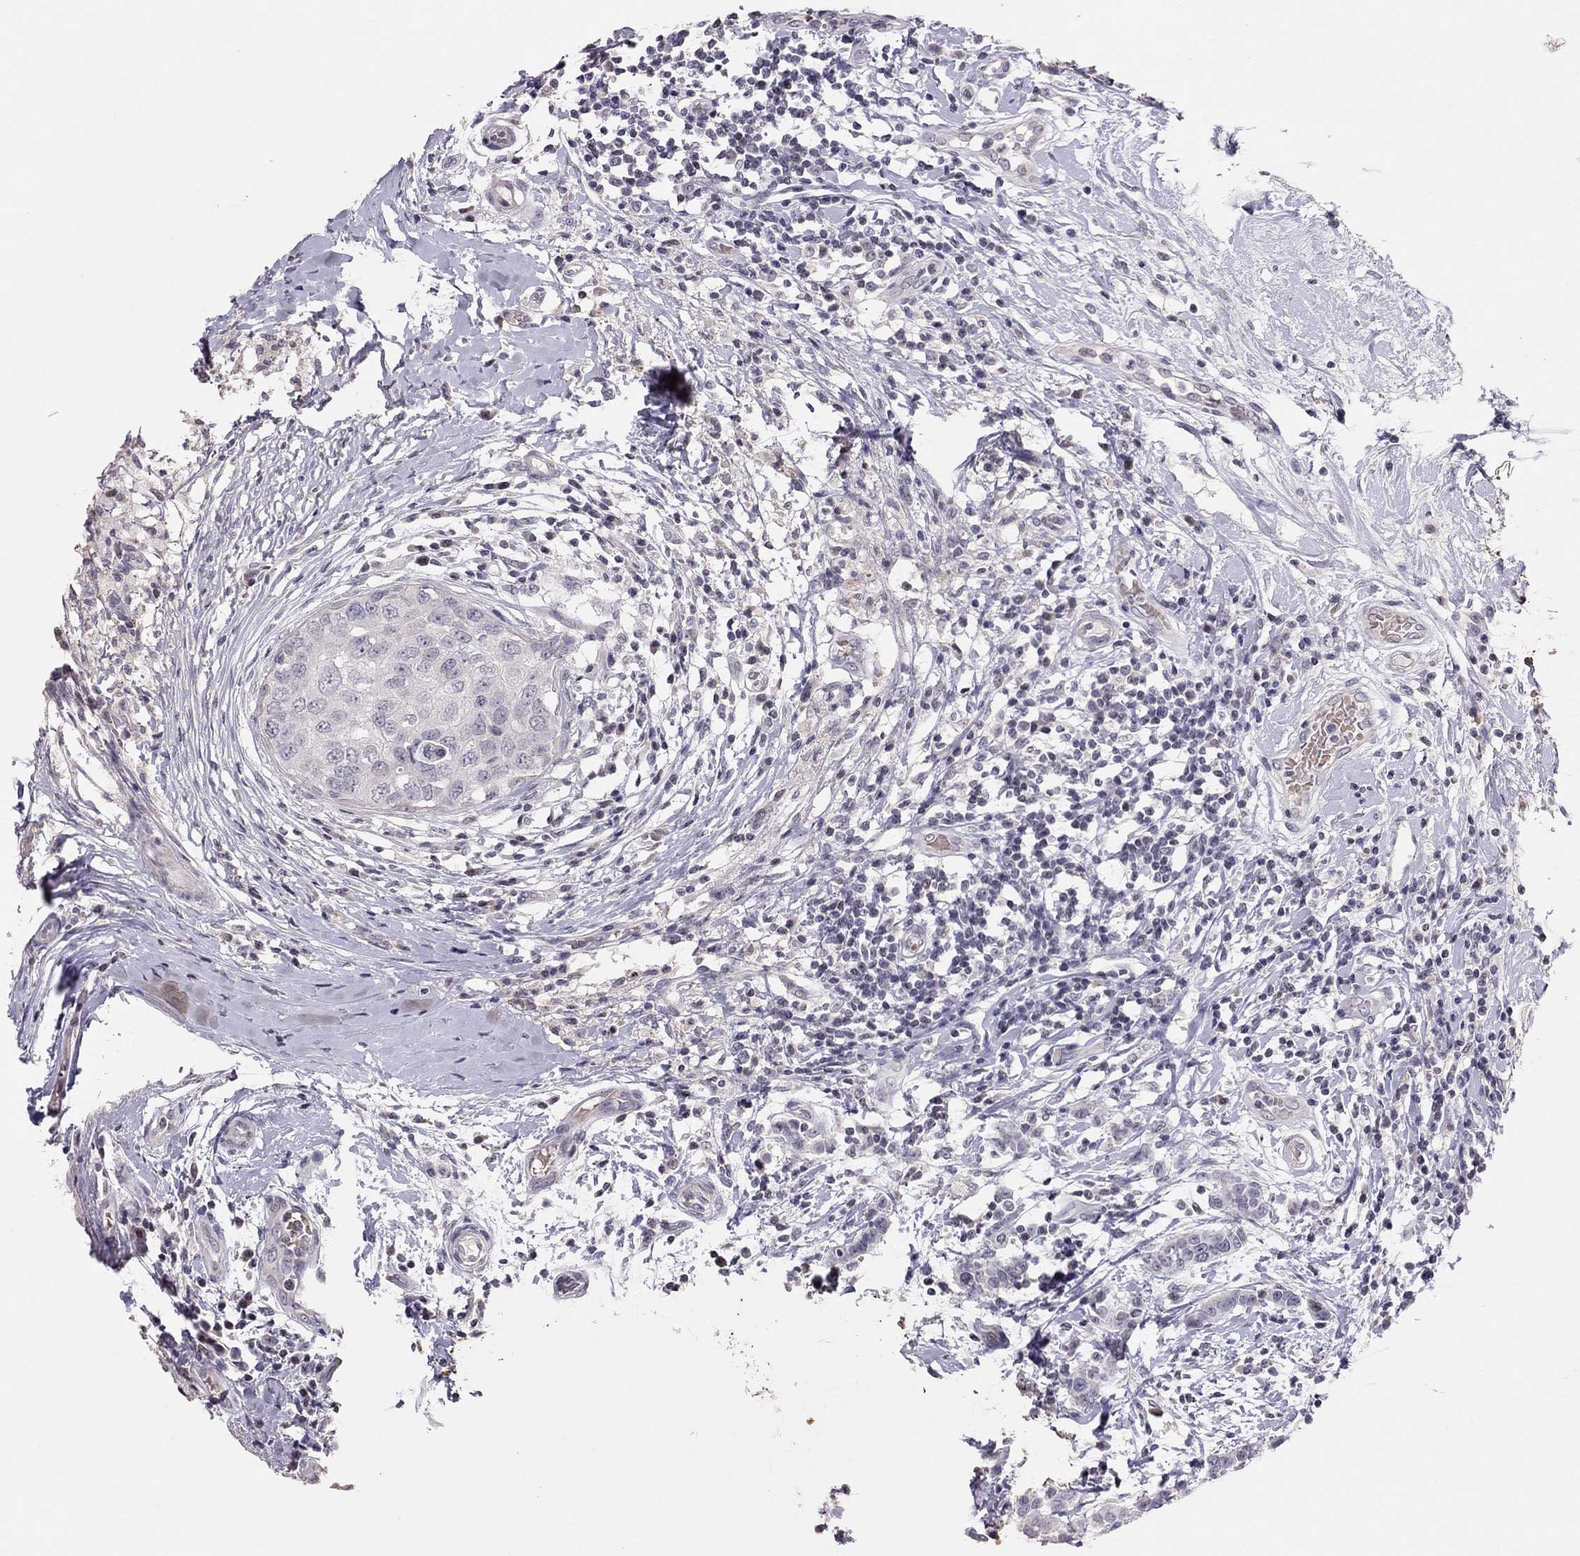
{"staining": {"intensity": "negative", "quantity": "none", "location": "none"}, "tissue": "breast cancer", "cell_type": "Tumor cells", "image_type": "cancer", "snomed": [{"axis": "morphology", "description": "Duct carcinoma"}, {"axis": "topography", "description": "Breast"}], "caption": "Invasive ductal carcinoma (breast) stained for a protein using immunohistochemistry (IHC) displays no positivity tumor cells.", "gene": "TSHB", "patient": {"sex": "female", "age": 27}}